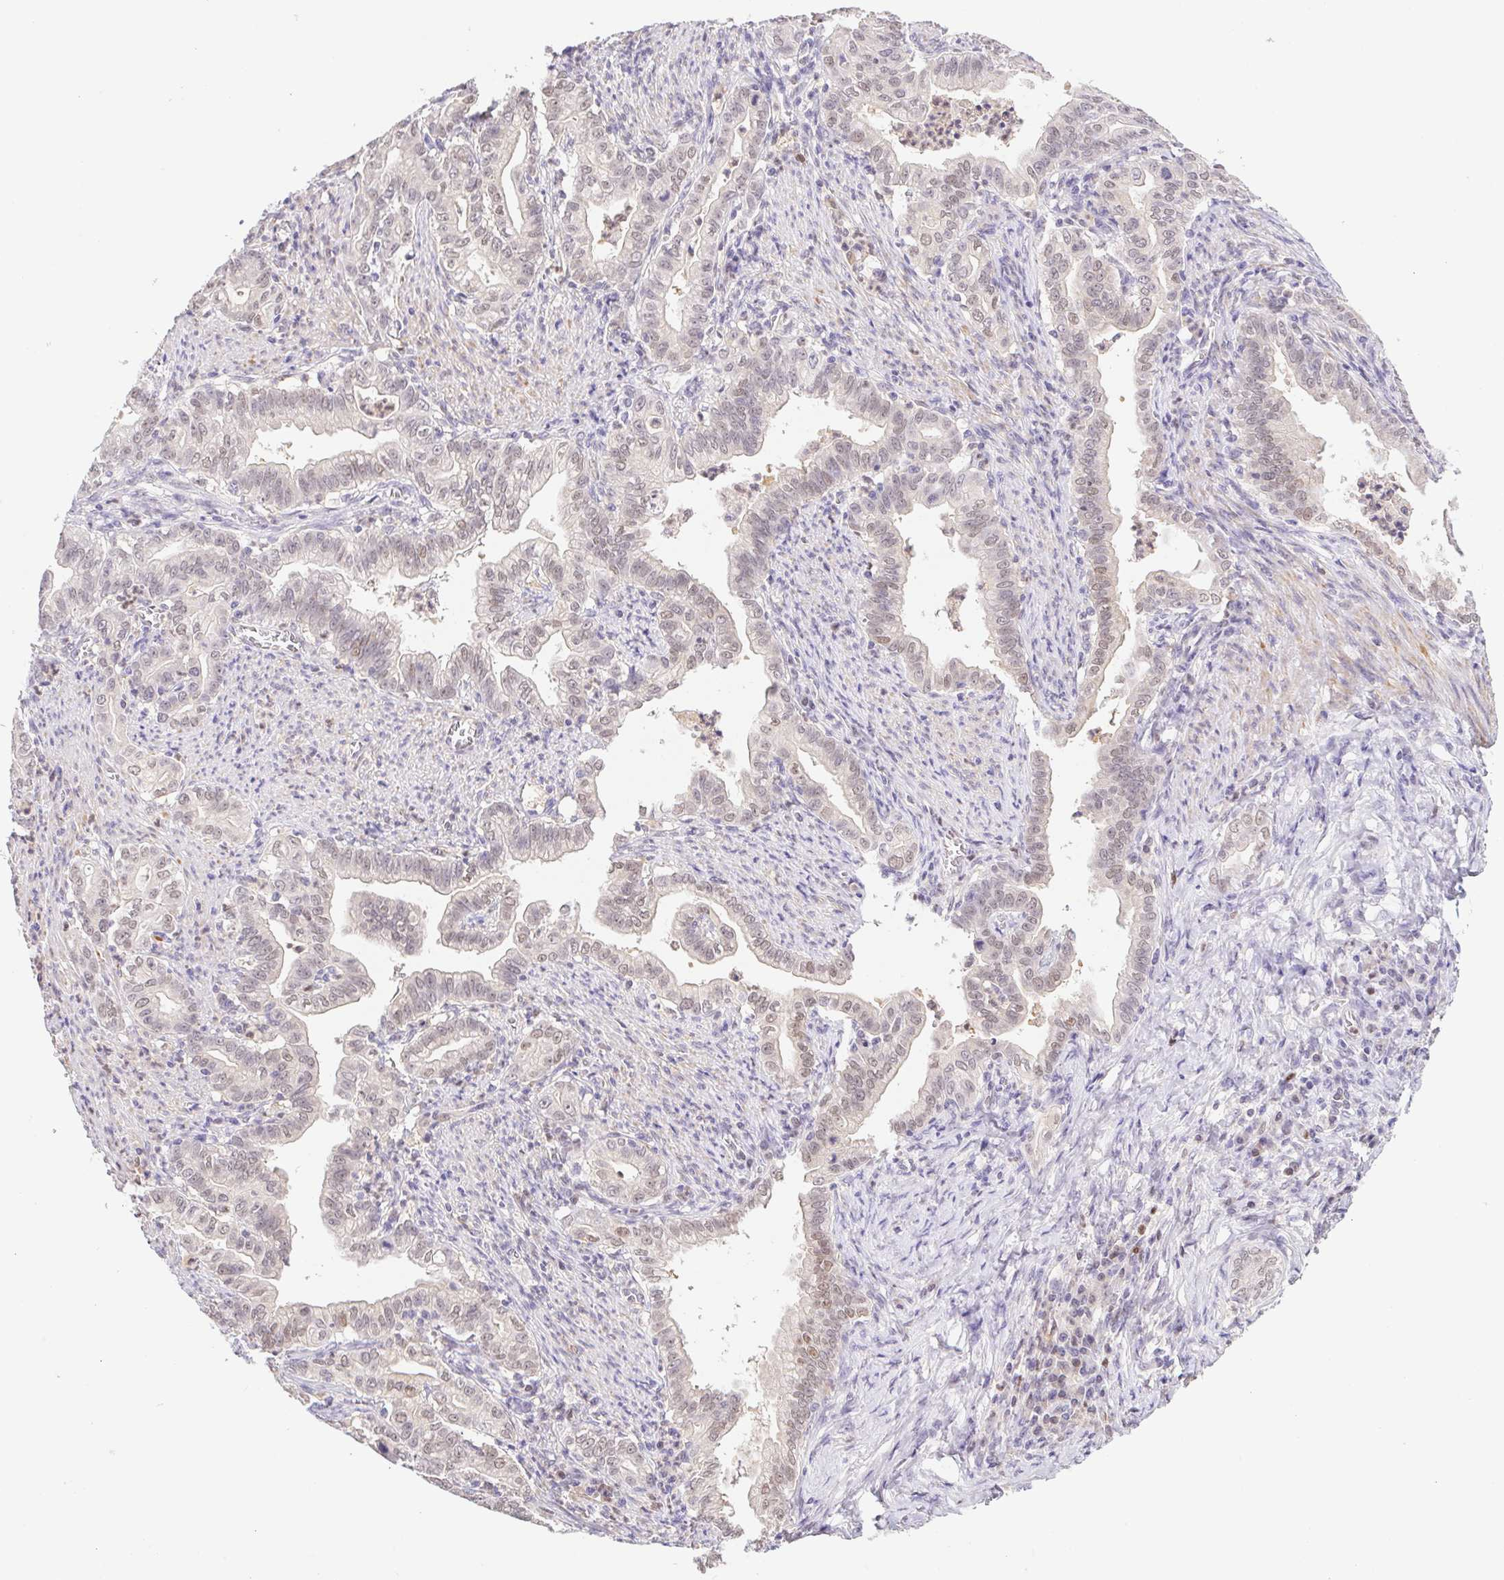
{"staining": {"intensity": "weak", "quantity": "25%-75%", "location": "nuclear"}, "tissue": "stomach cancer", "cell_type": "Tumor cells", "image_type": "cancer", "snomed": [{"axis": "morphology", "description": "Adenocarcinoma, NOS"}, {"axis": "topography", "description": "Stomach, upper"}], "caption": "A photomicrograph of stomach cancer stained for a protein demonstrates weak nuclear brown staining in tumor cells. The protein is shown in brown color, while the nuclei are stained blue.", "gene": "L3MBTL4", "patient": {"sex": "female", "age": 79}}